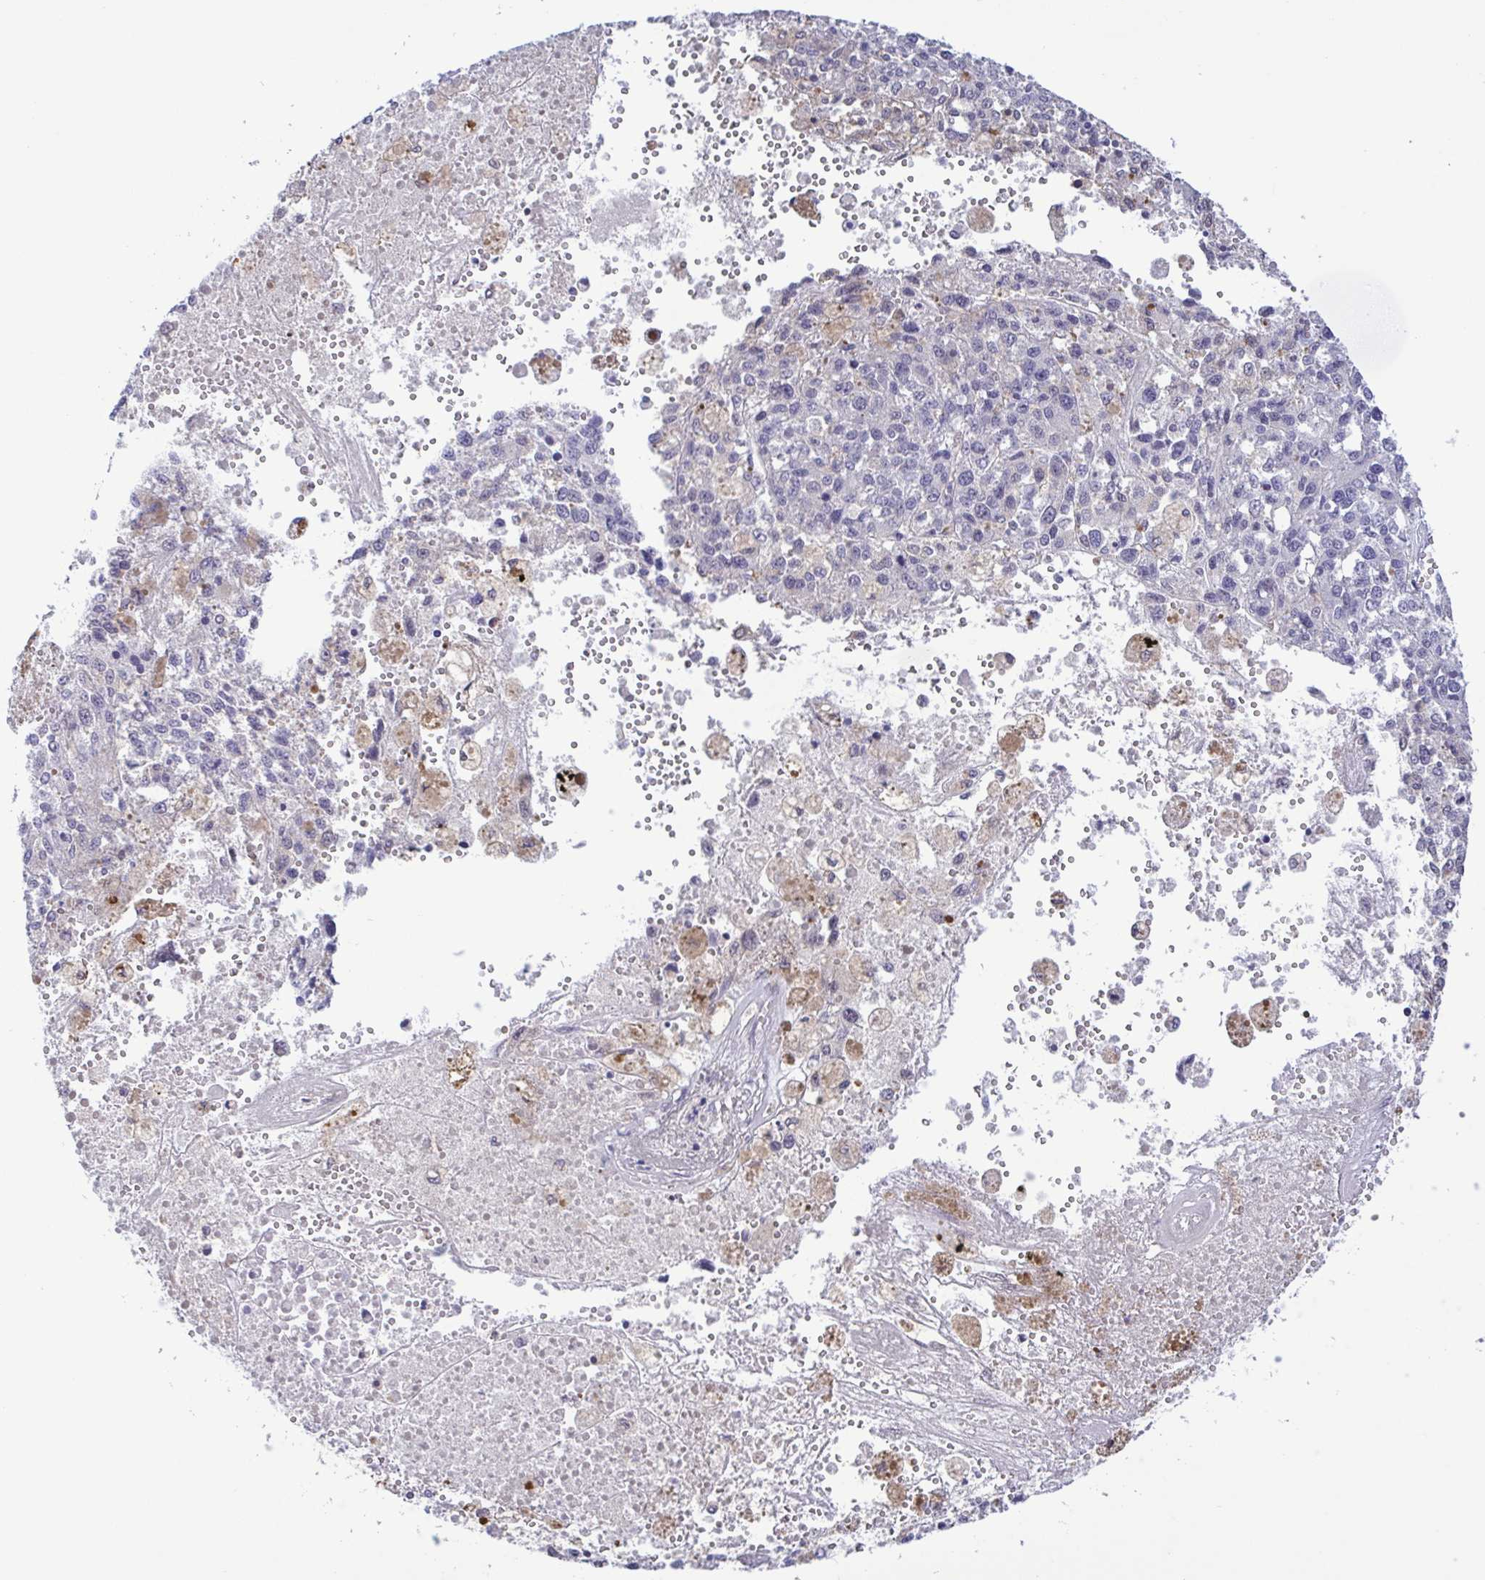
{"staining": {"intensity": "negative", "quantity": "none", "location": "none"}, "tissue": "melanoma", "cell_type": "Tumor cells", "image_type": "cancer", "snomed": [{"axis": "morphology", "description": "Malignant melanoma, Metastatic site"}, {"axis": "topography", "description": "Lymph node"}], "caption": "Malignant melanoma (metastatic site) was stained to show a protein in brown. There is no significant expression in tumor cells. (Stains: DAB (3,3'-diaminobenzidine) immunohistochemistry with hematoxylin counter stain, Microscopy: brightfield microscopy at high magnification).", "gene": "LDHC", "patient": {"sex": "female", "age": 64}}